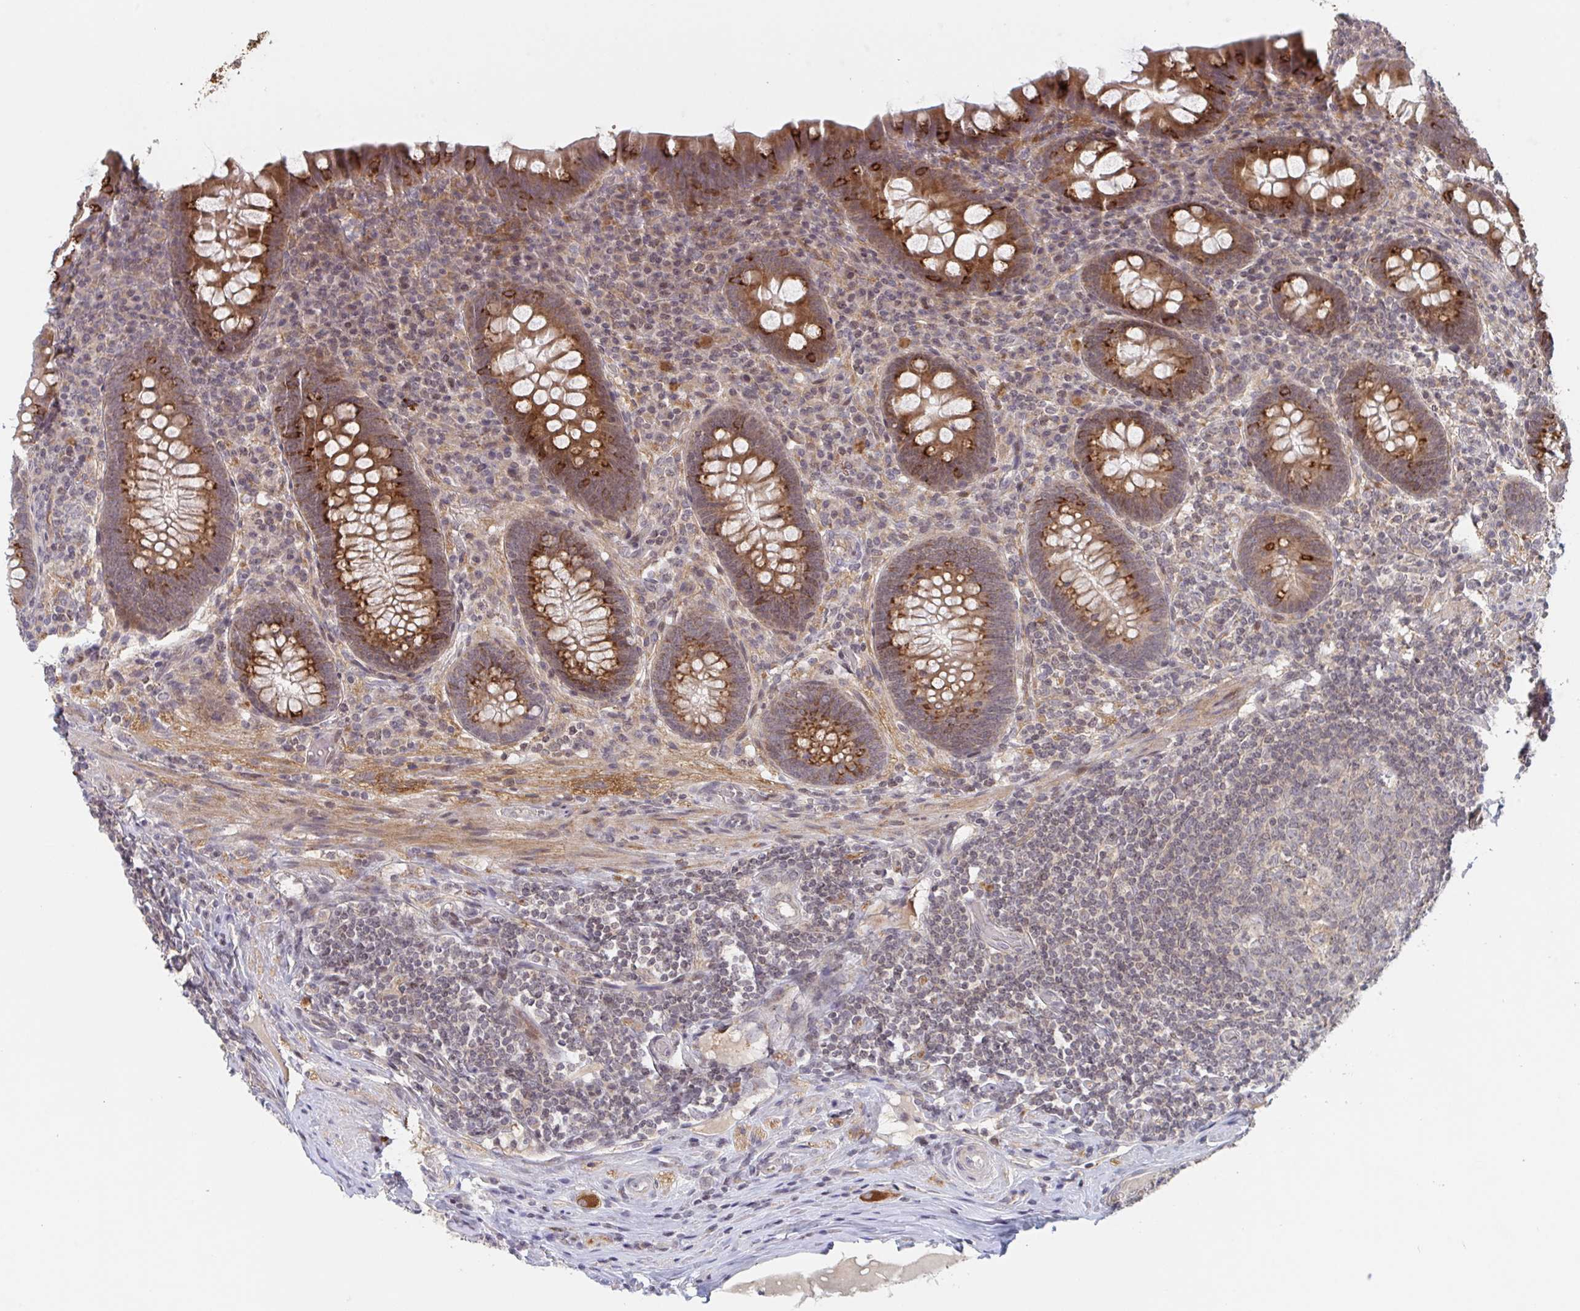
{"staining": {"intensity": "moderate", "quantity": ">75%", "location": "cytoplasmic/membranous"}, "tissue": "appendix", "cell_type": "Glandular cells", "image_type": "normal", "snomed": [{"axis": "morphology", "description": "Normal tissue, NOS"}, {"axis": "topography", "description": "Appendix"}], "caption": "High-power microscopy captured an immunohistochemistry micrograph of unremarkable appendix, revealing moderate cytoplasmic/membranous positivity in approximately >75% of glandular cells.", "gene": "DCST1", "patient": {"sex": "male", "age": 71}}